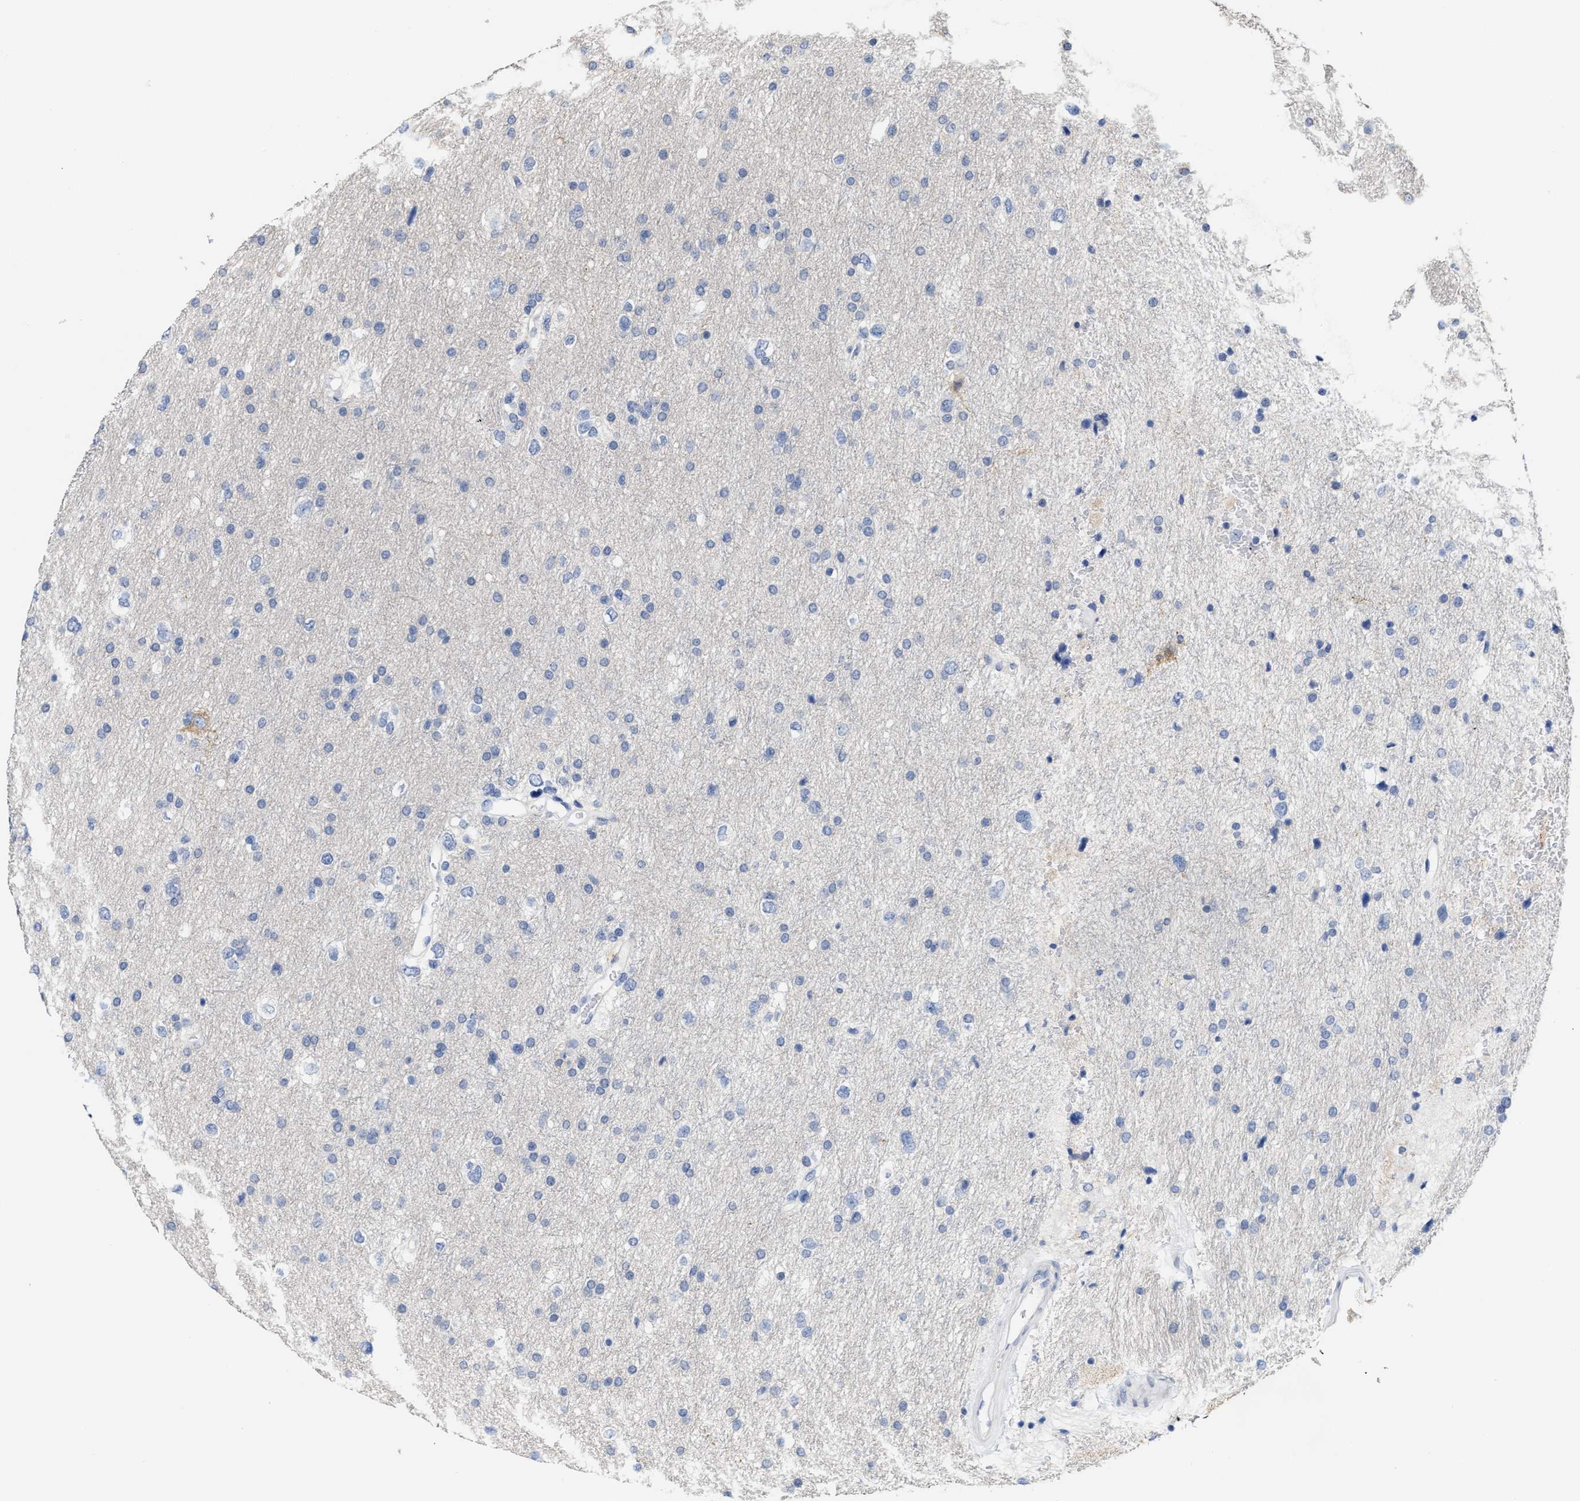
{"staining": {"intensity": "negative", "quantity": "none", "location": "none"}, "tissue": "glioma", "cell_type": "Tumor cells", "image_type": "cancer", "snomed": [{"axis": "morphology", "description": "Glioma, malignant, Low grade"}, {"axis": "topography", "description": "Brain"}], "caption": "Protein analysis of malignant glioma (low-grade) exhibits no significant positivity in tumor cells.", "gene": "RYR2", "patient": {"sex": "female", "age": 37}}